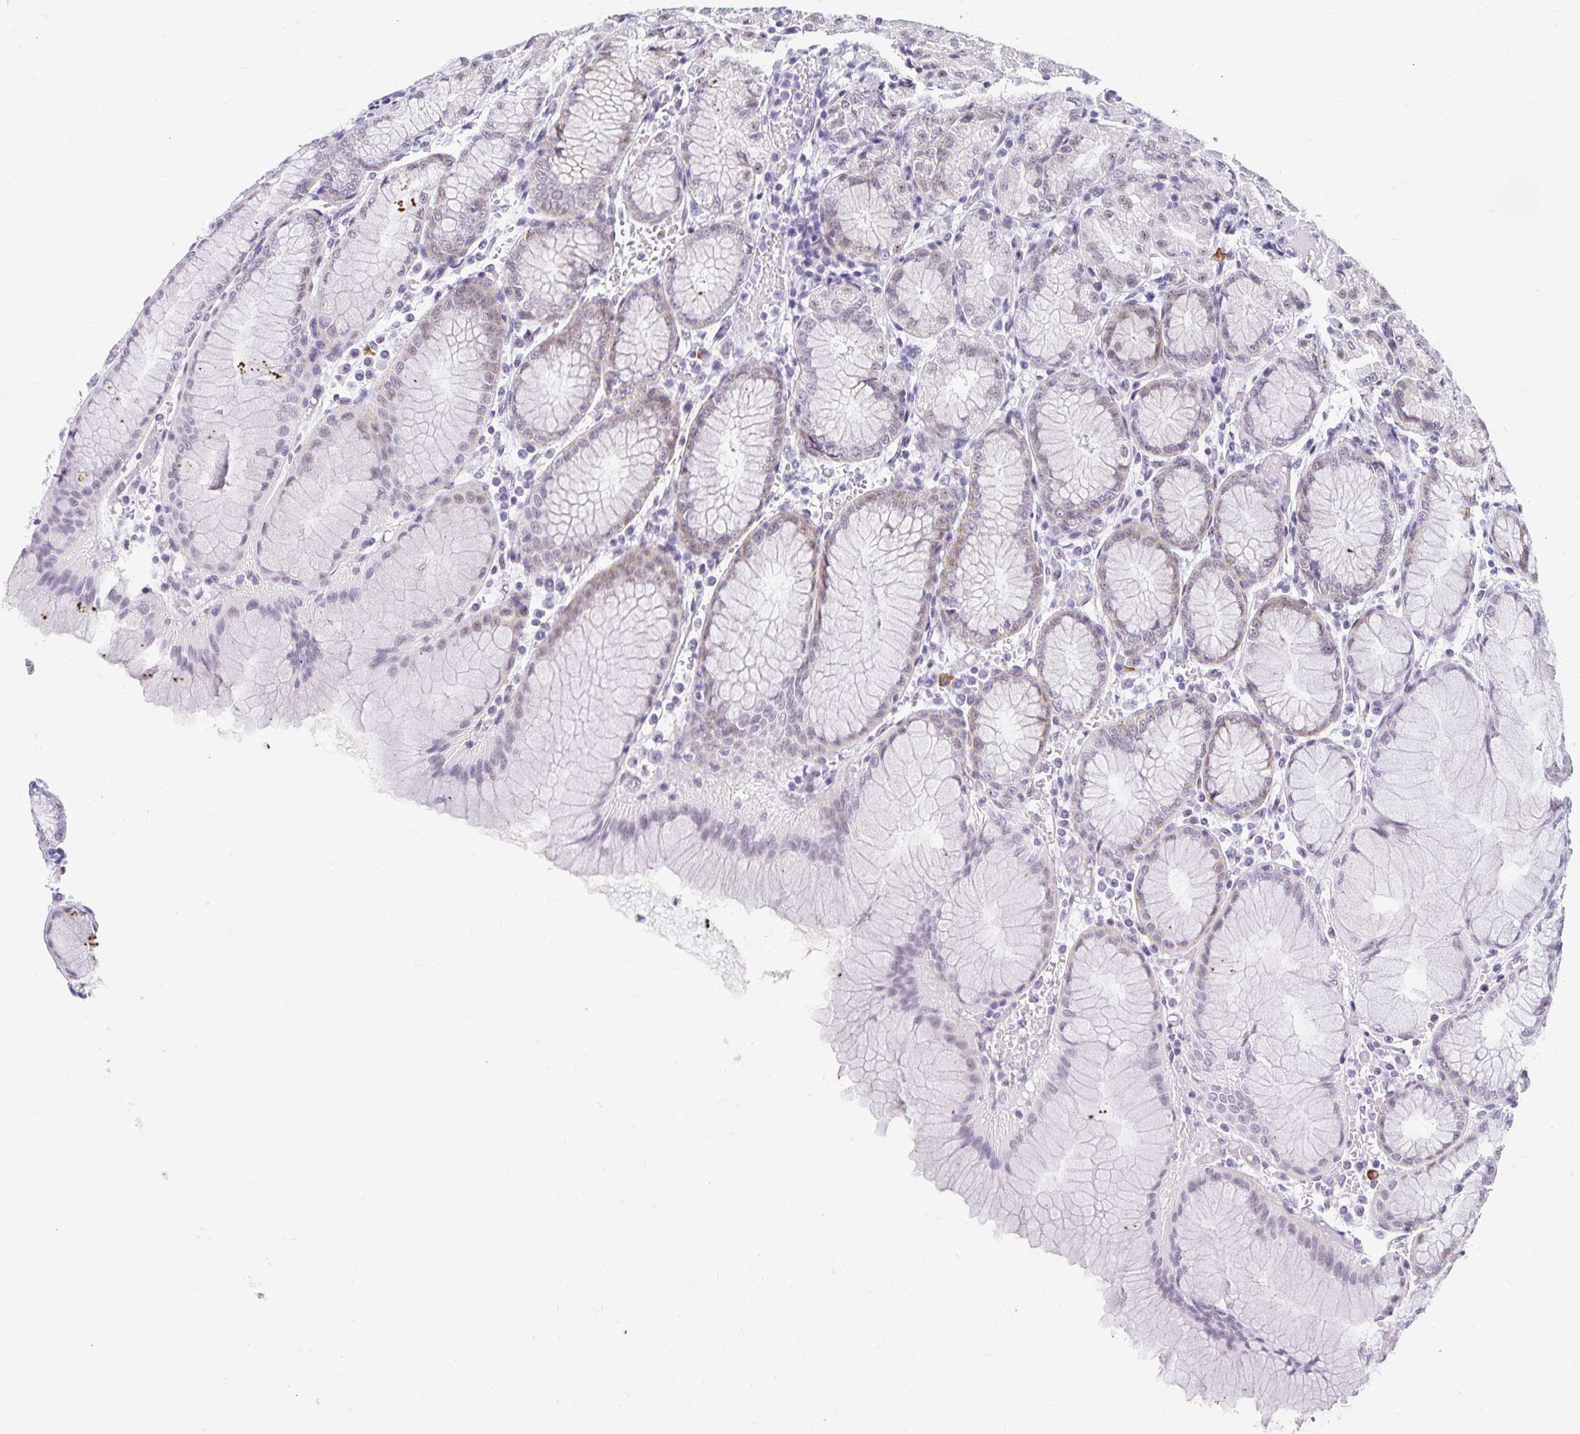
{"staining": {"intensity": "weak", "quantity": "<25%", "location": "nuclear"}, "tissue": "stomach", "cell_type": "Glandular cells", "image_type": "normal", "snomed": [{"axis": "morphology", "description": "Normal tissue, NOS"}, {"axis": "topography", "description": "Stomach"}], "caption": "Stomach was stained to show a protein in brown. There is no significant positivity in glandular cells. The staining was performed using DAB to visualize the protein expression in brown, while the nuclei were stained in blue with hematoxylin (Magnification: 20x).", "gene": "C20orf85", "patient": {"sex": "female", "age": 57}}